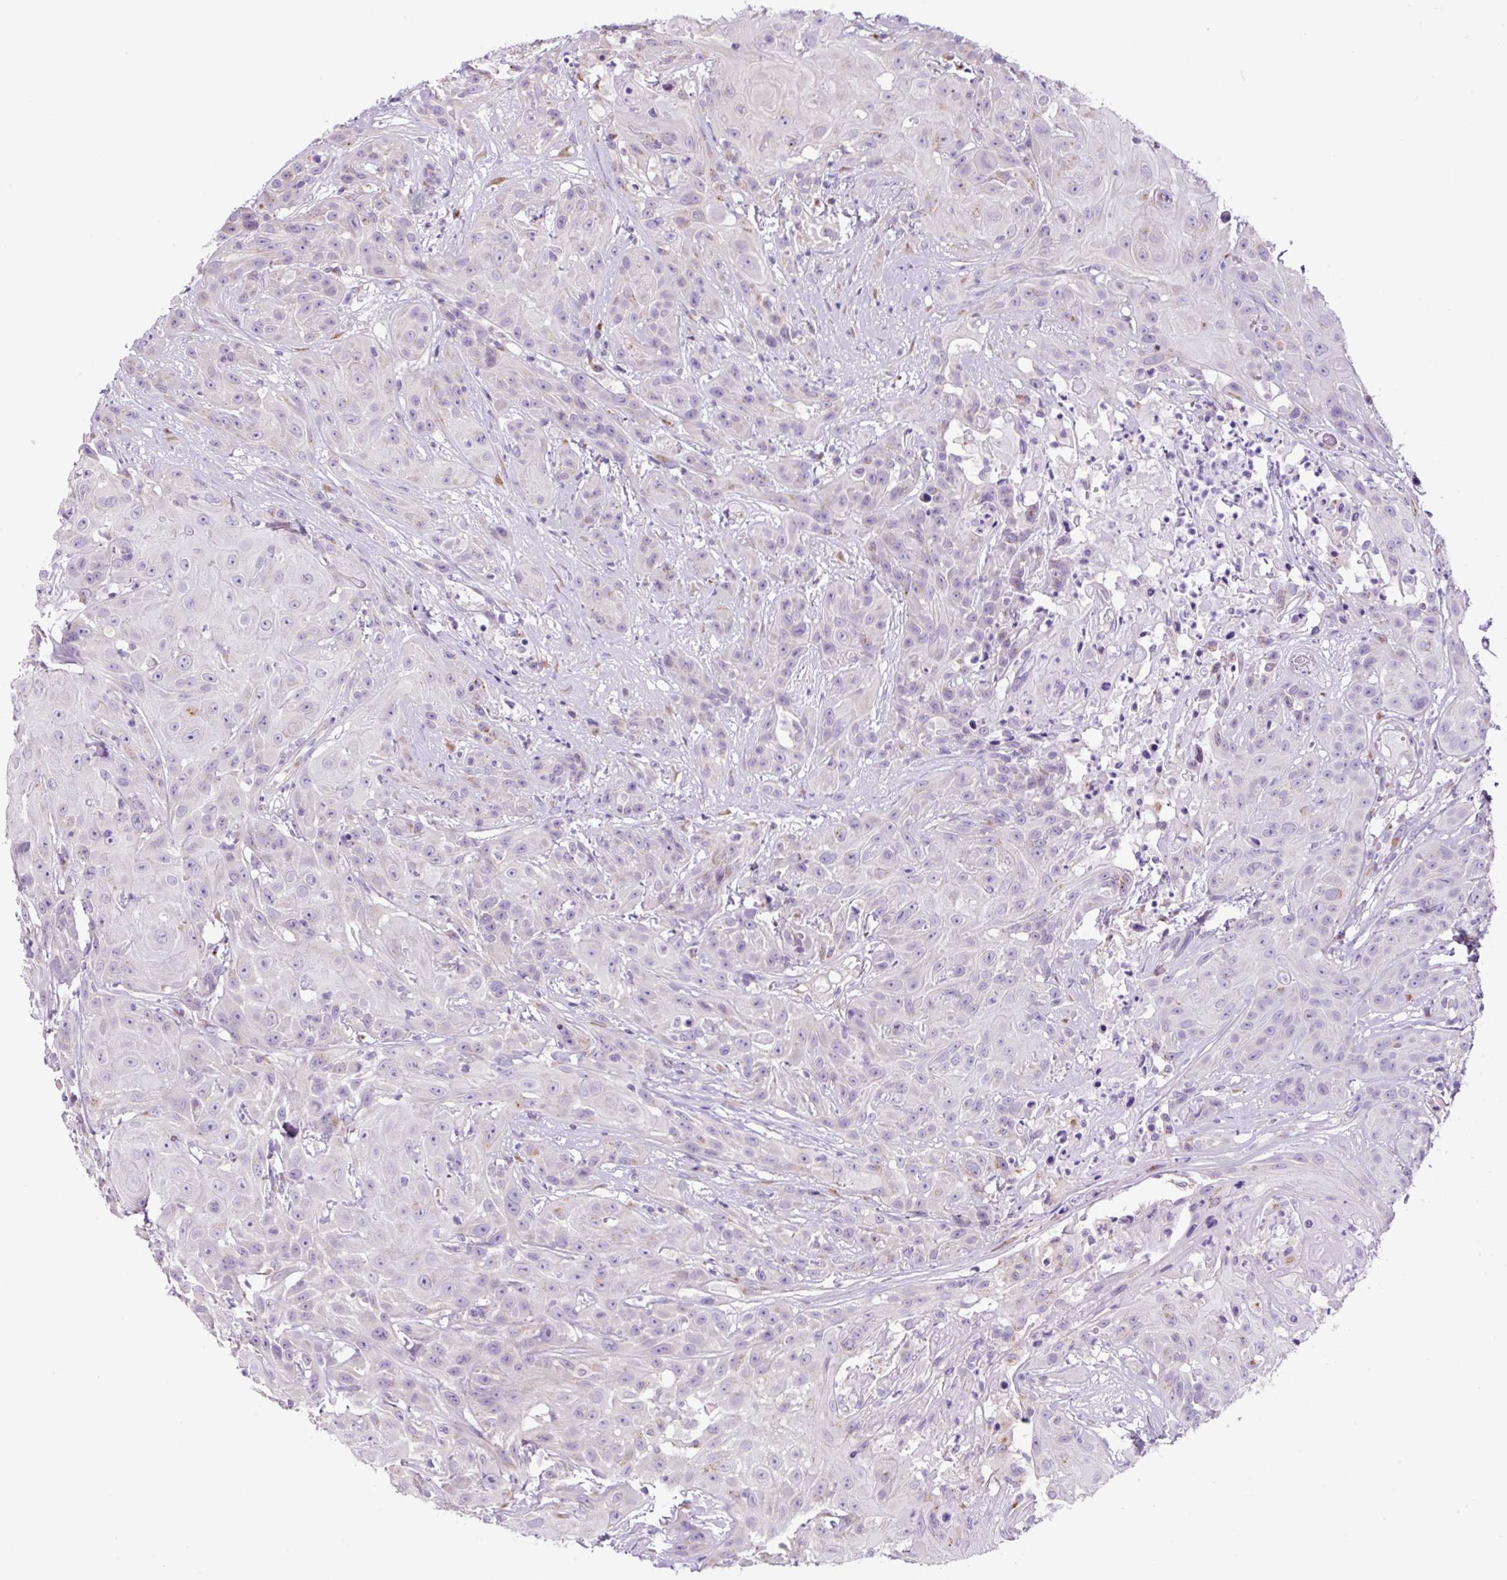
{"staining": {"intensity": "negative", "quantity": "none", "location": "none"}, "tissue": "head and neck cancer", "cell_type": "Tumor cells", "image_type": "cancer", "snomed": [{"axis": "morphology", "description": "Squamous cell carcinoma, NOS"}, {"axis": "topography", "description": "Skin"}, {"axis": "topography", "description": "Head-Neck"}], "caption": "A histopathology image of squamous cell carcinoma (head and neck) stained for a protein reveals no brown staining in tumor cells.", "gene": "GORASP1", "patient": {"sex": "male", "age": 80}}